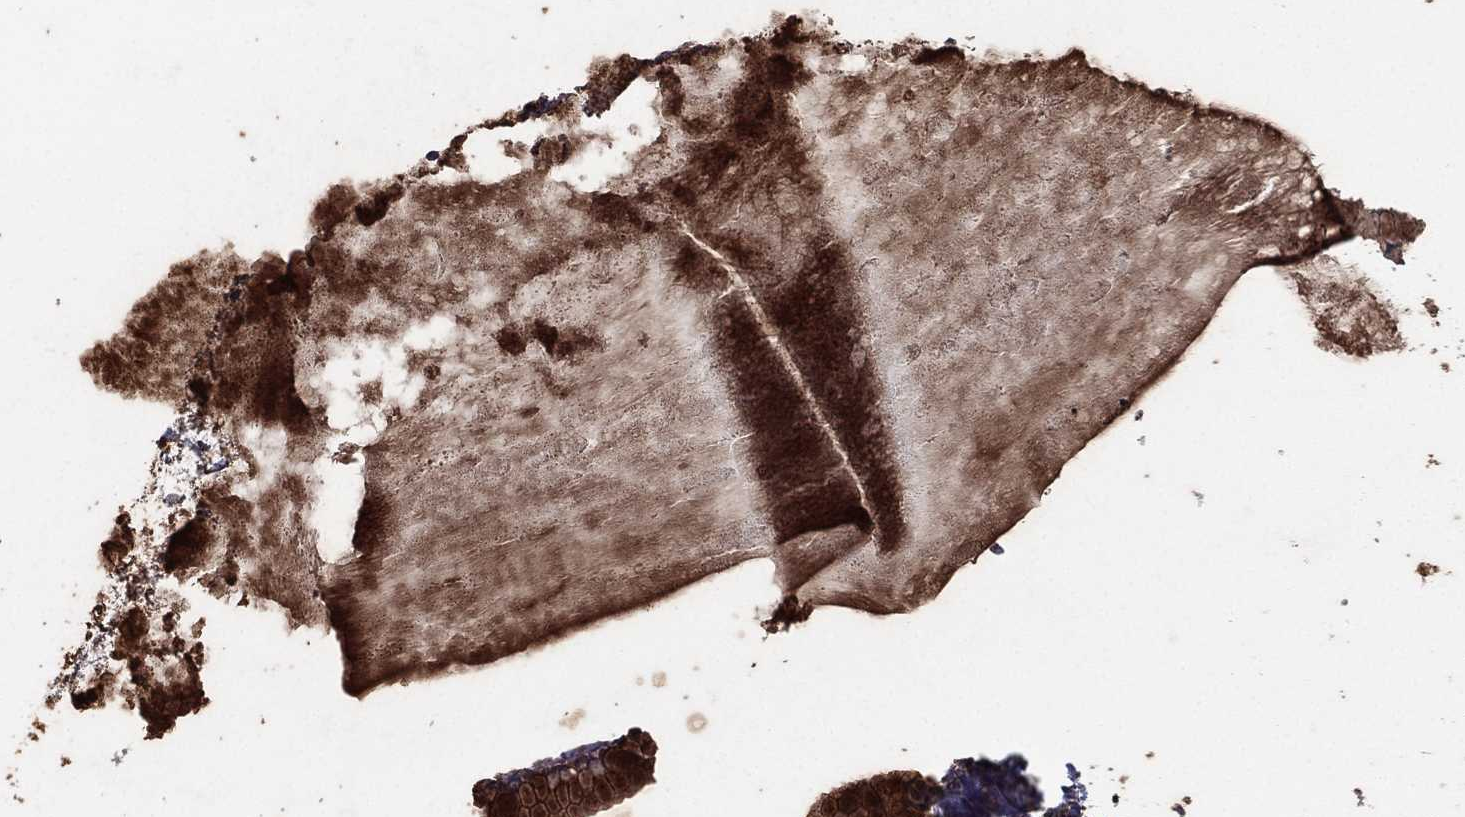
{"staining": {"intensity": "moderate", "quantity": ">75%", "location": "cytoplasmic/membranous"}, "tissue": "ovarian cancer", "cell_type": "Tumor cells", "image_type": "cancer", "snomed": [{"axis": "morphology", "description": "Cystadenocarcinoma, mucinous, NOS"}, {"axis": "topography", "description": "Ovary"}], "caption": "The histopathology image displays immunohistochemical staining of ovarian cancer. There is moderate cytoplasmic/membranous staining is present in about >75% of tumor cells.", "gene": "ATG4B", "patient": {"sex": "female", "age": 41}}